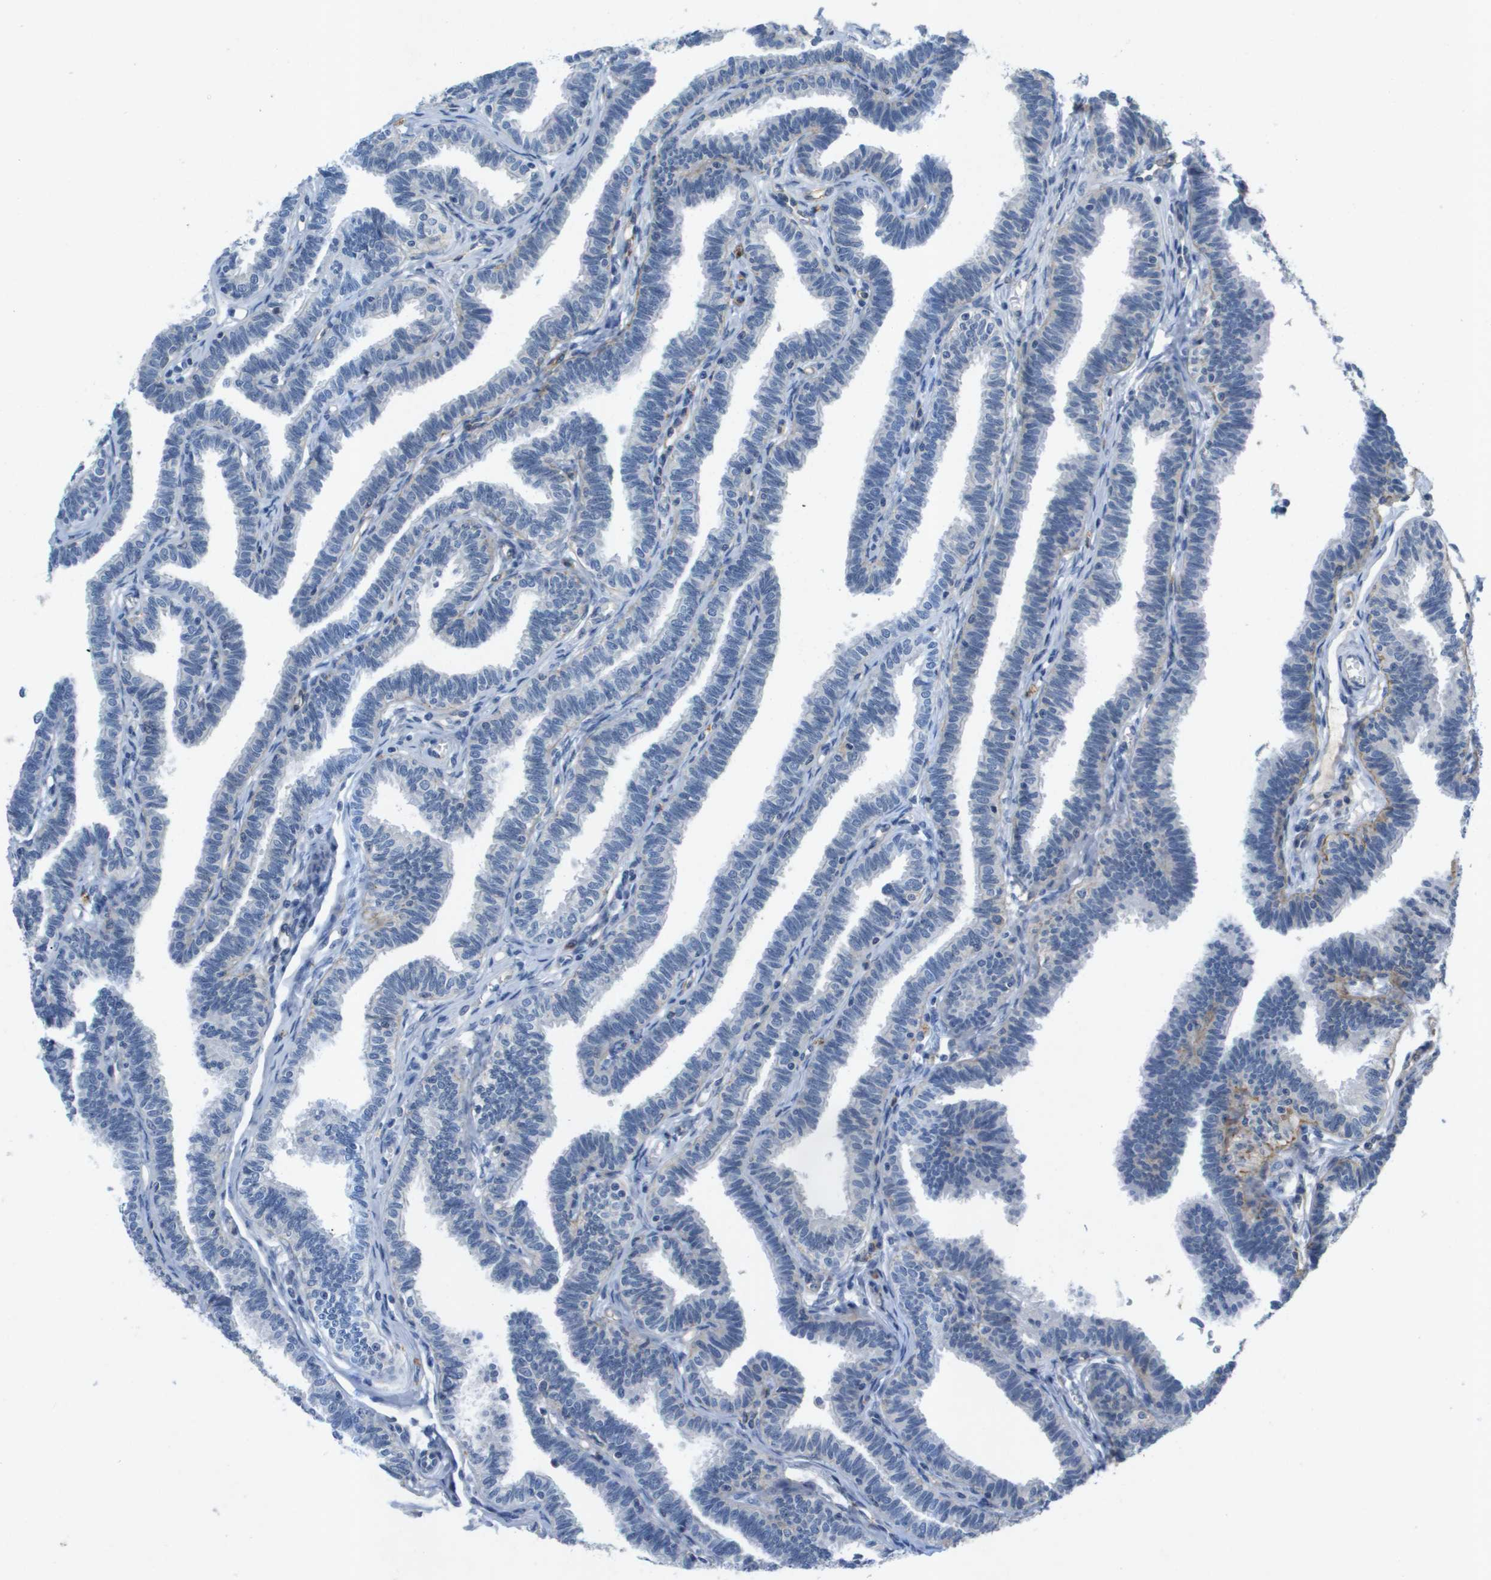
{"staining": {"intensity": "negative", "quantity": "none", "location": "none"}, "tissue": "fallopian tube", "cell_type": "Glandular cells", "image_type": "normal", "snomed": [{"axis": "morphology", "description": "Normal tissue, NOS"}, {"axis": "topography", "description": "Fallopian tube"}, {"axis": "topography", "description": "Ovary"}], "caption": "Immunohistochemistry (IHC) image of benign fallopian tube stained for a protein (brown), which shows no positivity in glandular cells. (Stains: DAB (3,3'-diaminobenzidine) IHC with hematoxylin counter stain, Microscopy: brightfield microscopy at high magnification).", "gene": "ITGA6", "patient": {"sex": "female", "age": 23}}